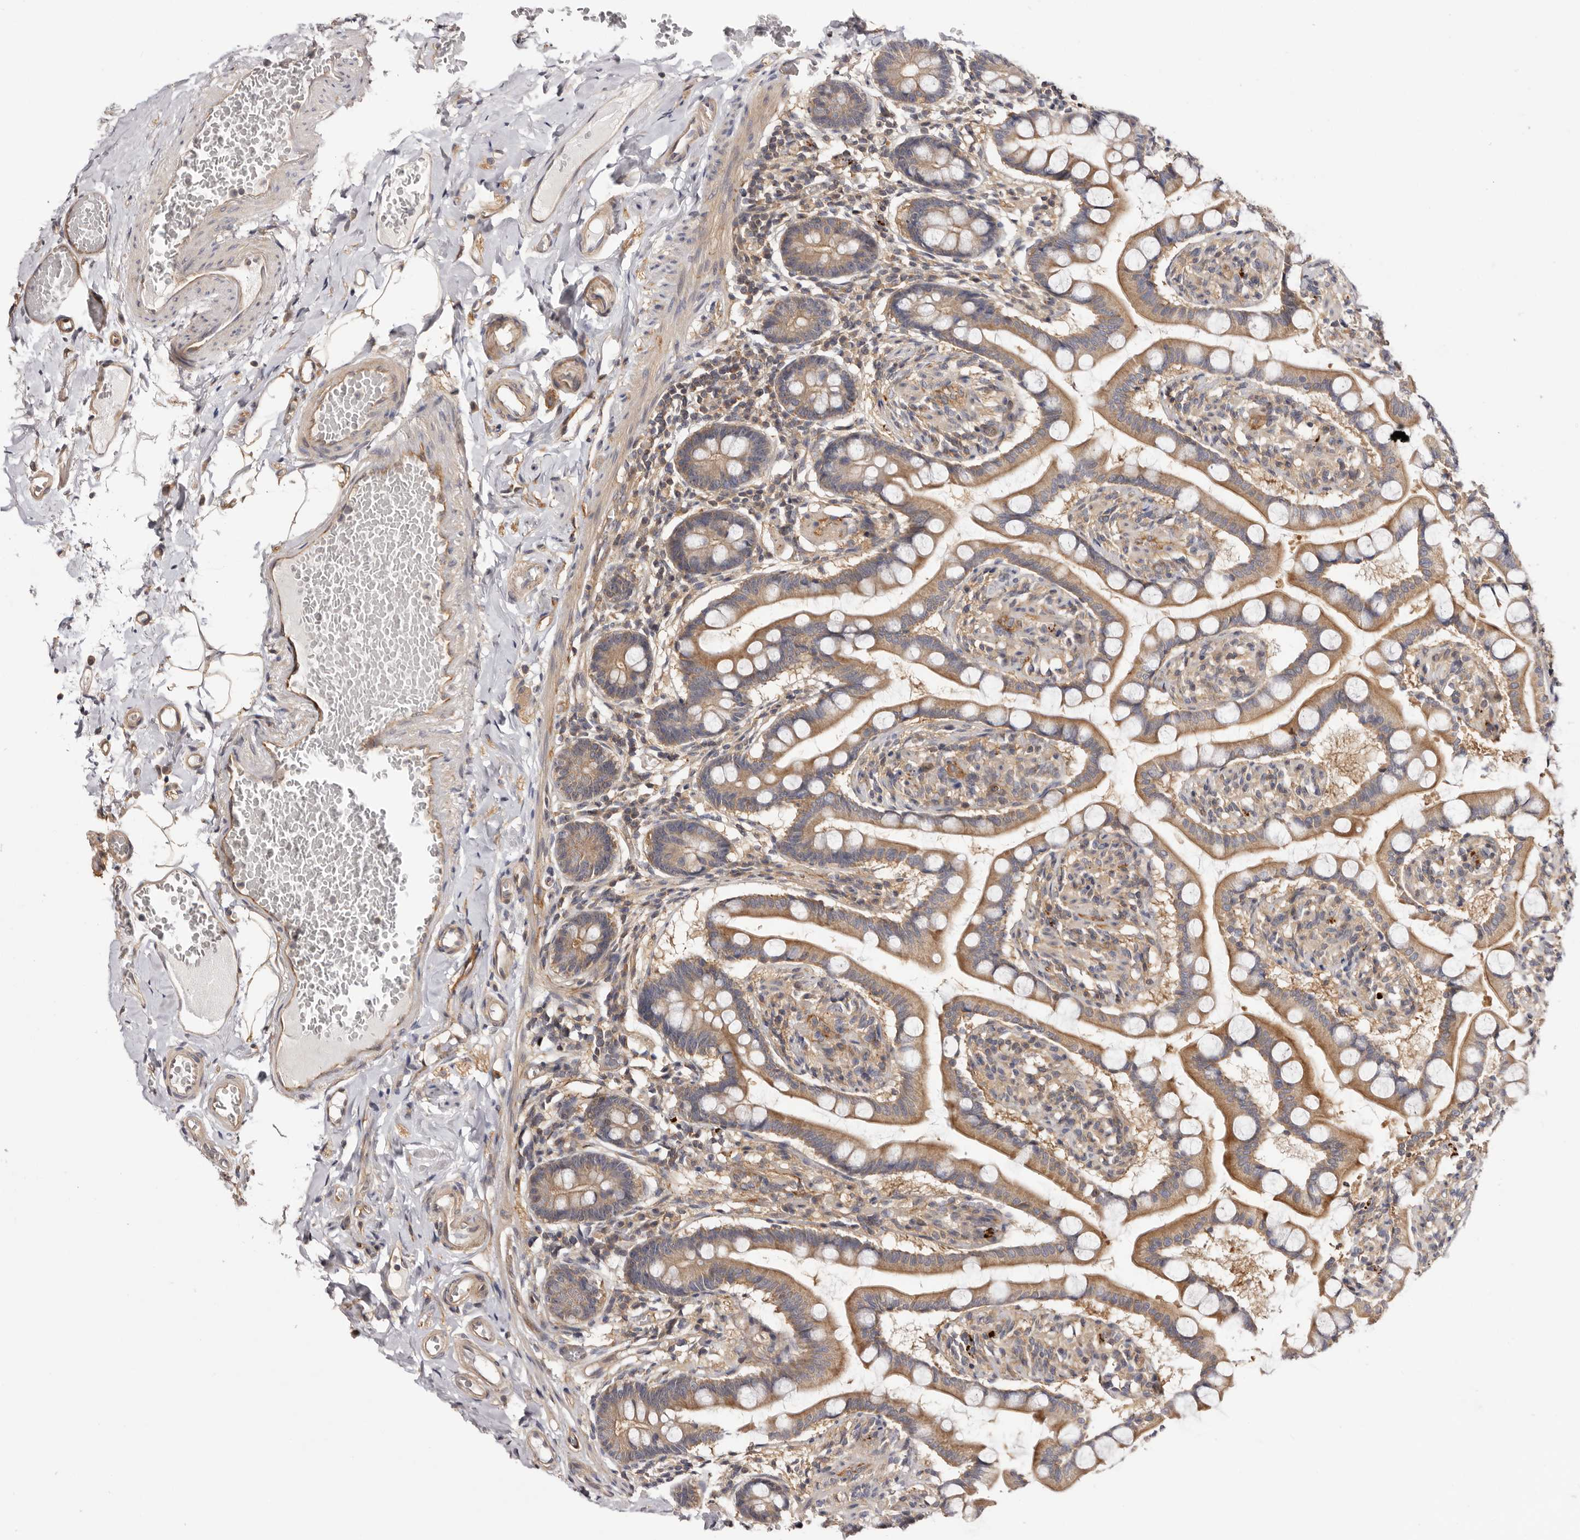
{"staining": {"intensity": "moderate", "quantity": ">75%", "location": "cytoplasmic/membranous,nuclear"}, "tissue": "small intestine", "cell_type": "Glandular cells", "image_type": "normal", "snomed": [{"axis": "morphology", "description": "Normal tissue, NOS"}, {"axis": "topography", "description": "Small intestine"}], "caption": "Protein staining demonstrates moderate cytoplasmic/membranous,nuclear positivity in approximately >75% of glandular cells in benign small intestine.", "gene": "PANK4", "patient": {"sex": "male", "age": 41}}